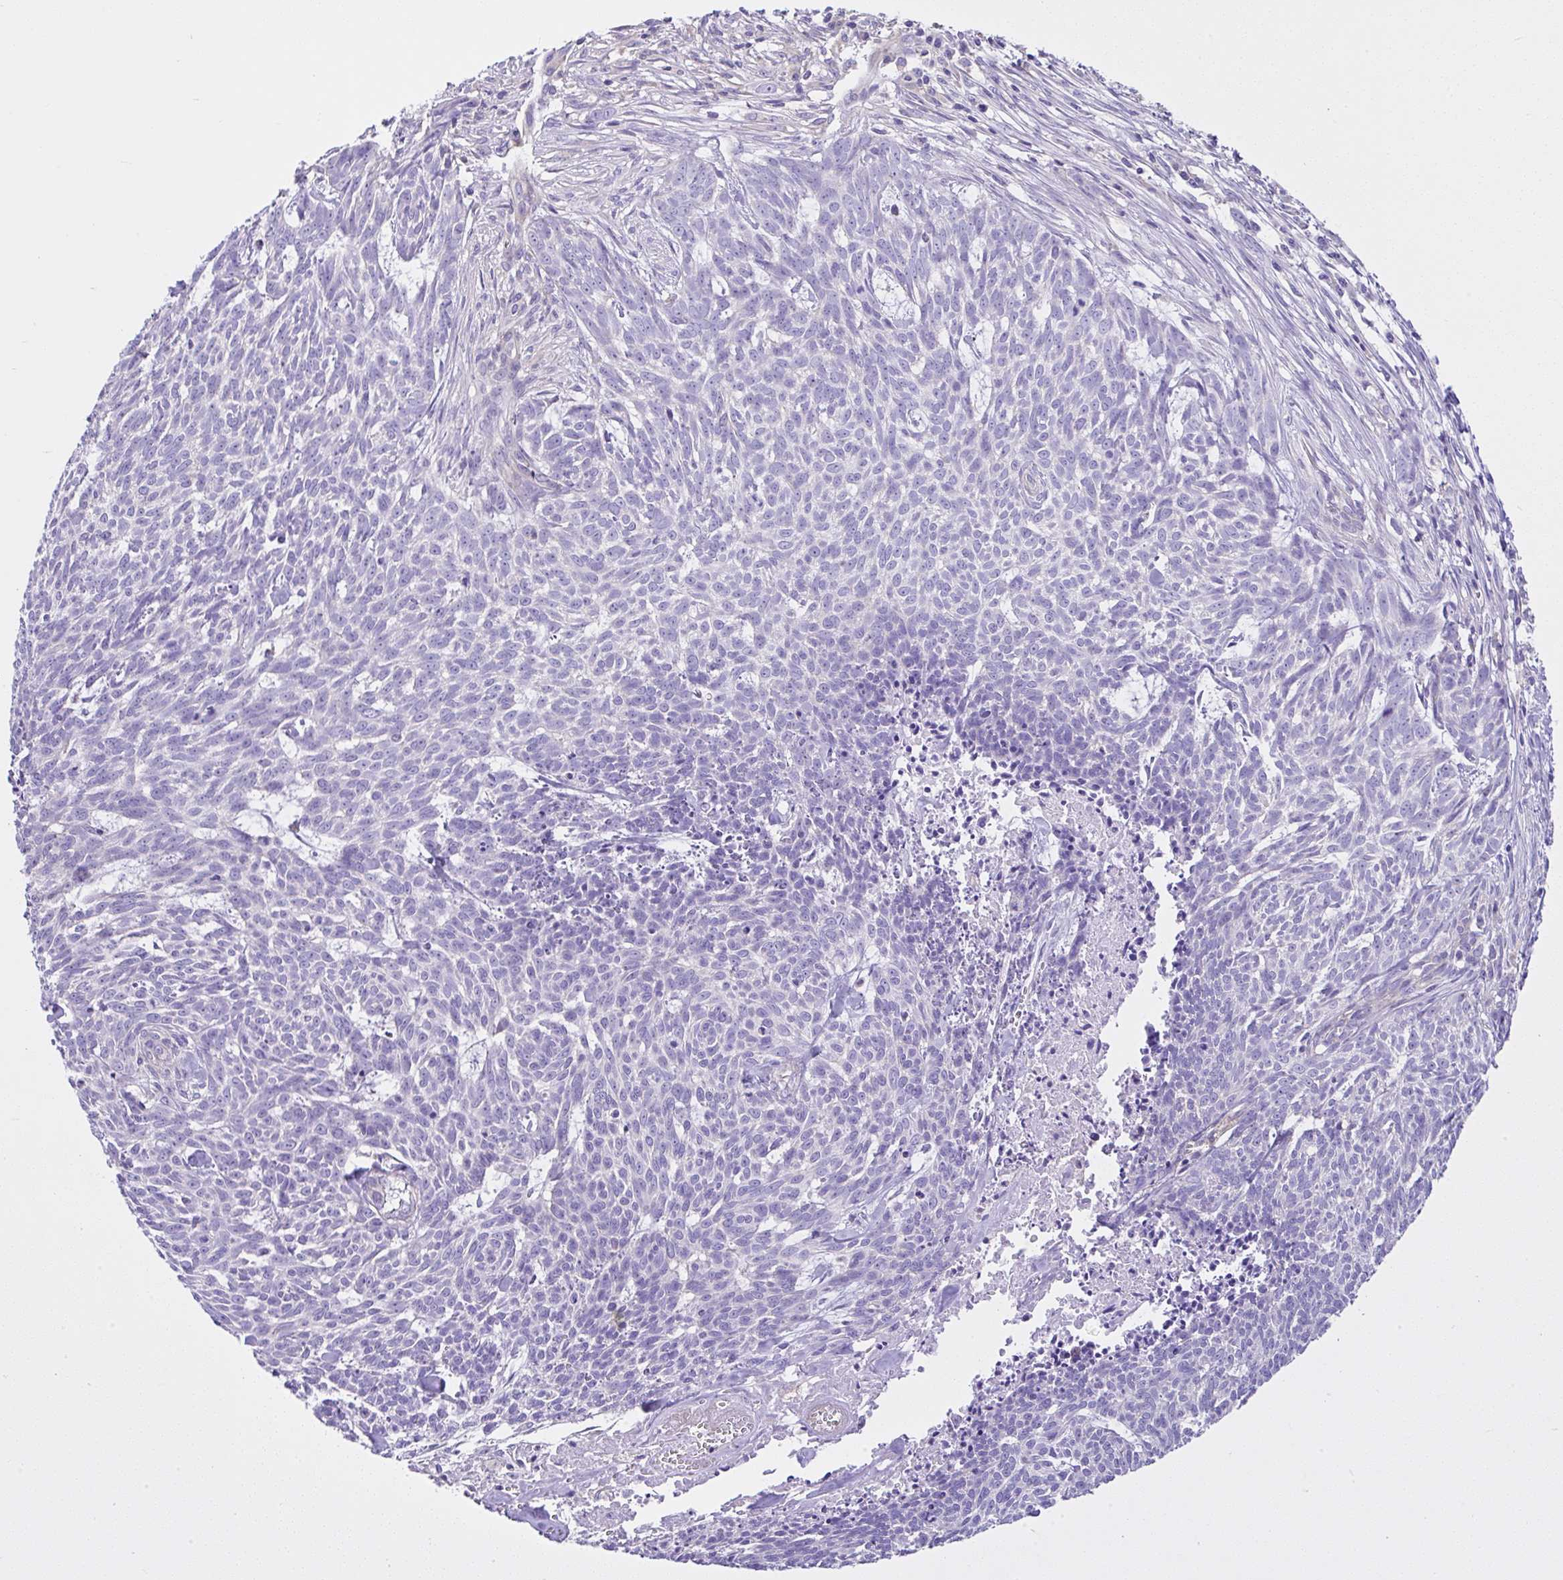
{"staining": {"intensity": "negative", "quantity": "none", "location": "none"}, "tissue": "skin cancer", "cell_type": "Tumor cells", "image_type": "cancer", "snomed": [{"axis": "morphology", "description": "Basal cell carcinoma"}, {"axis": "topography", "description": "Skin"}], "caption": "Tumor cells show no significant expression in skin cancer.", "gene": "CCDC142", "patient": {"sex": "female", "age": 93}}